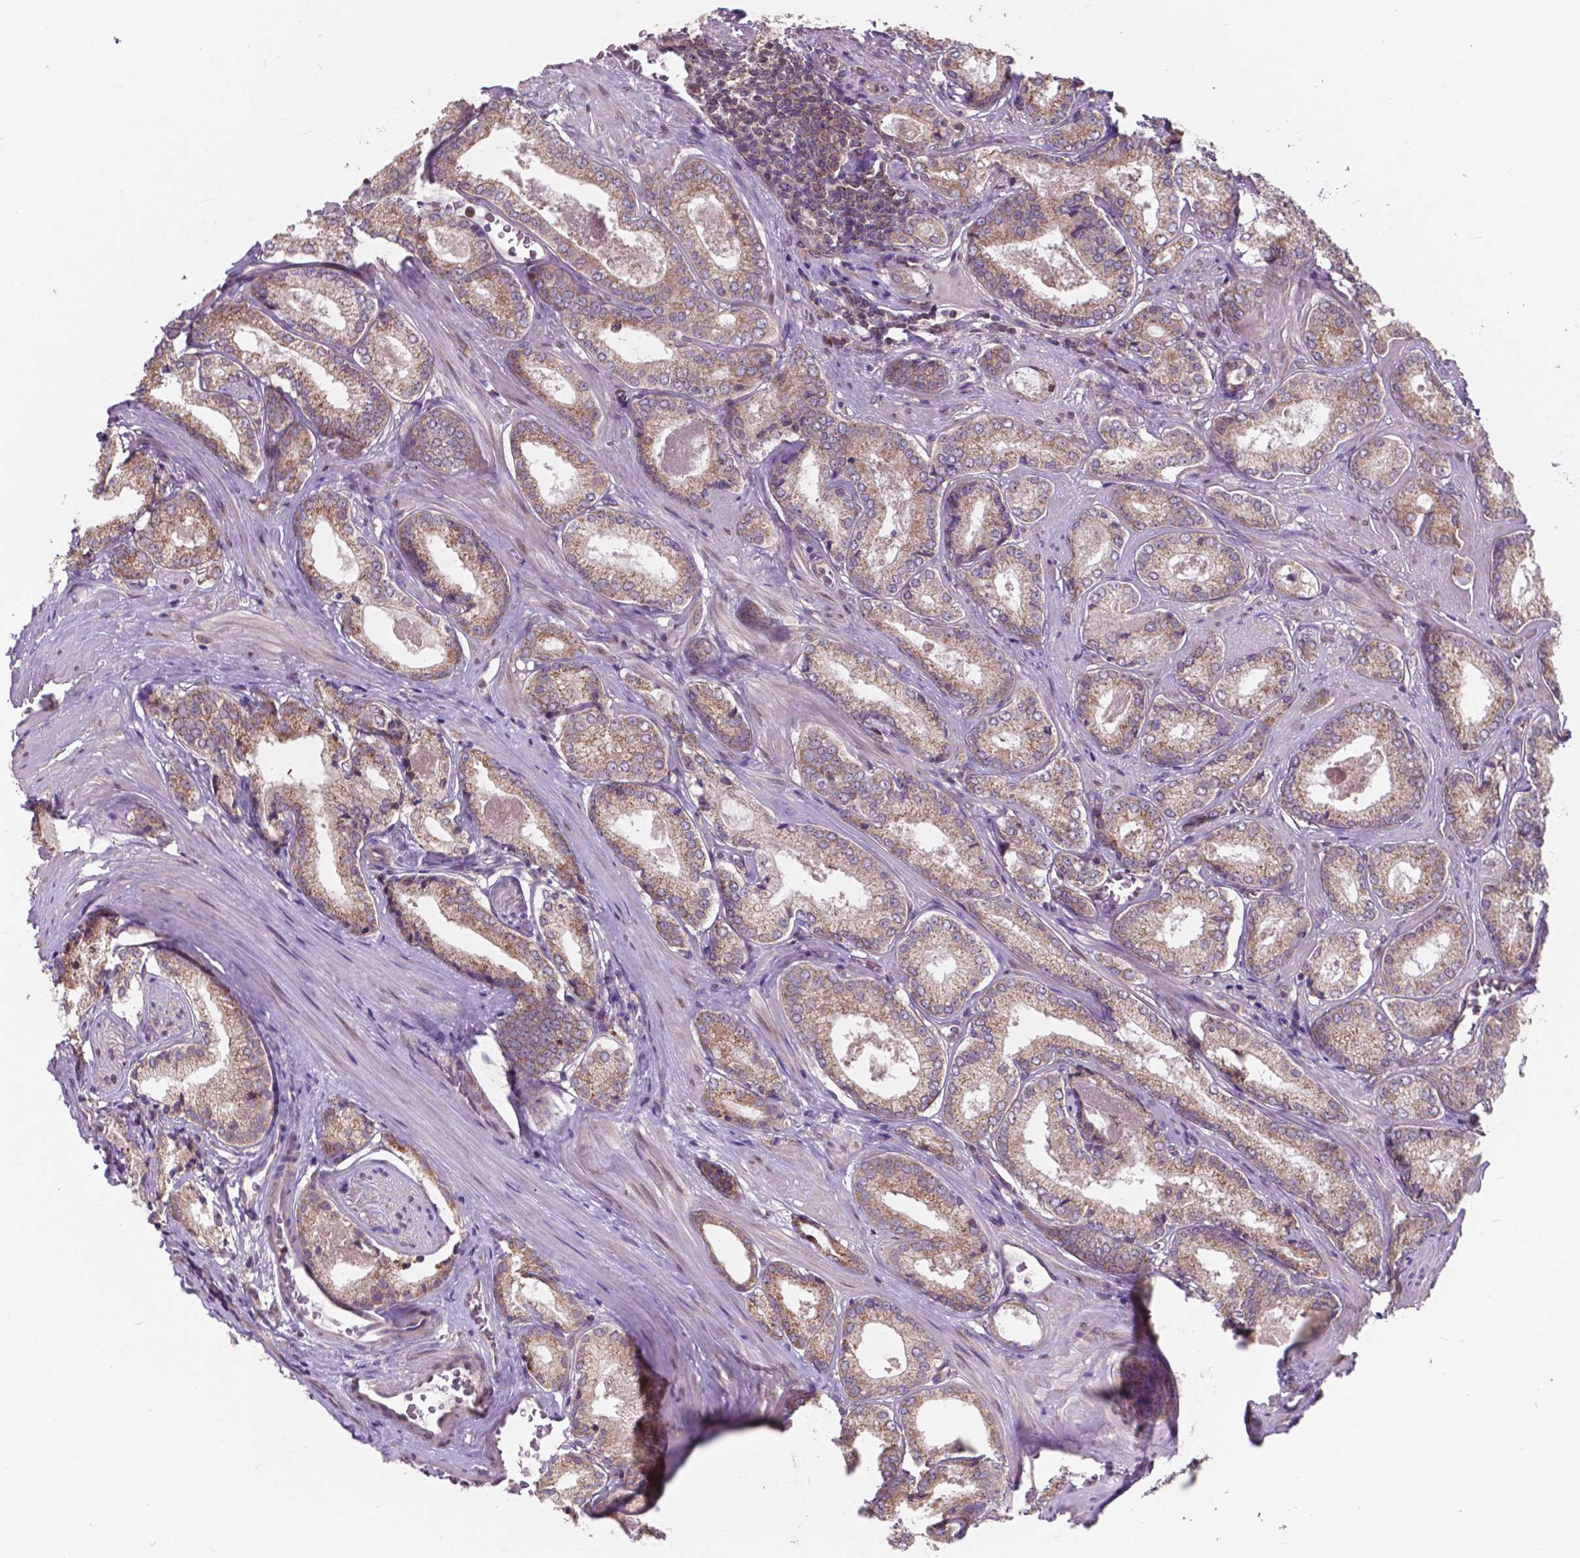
{"staining": {"intensity": "weak", "quantity": "25%-75%", "location": "cytoplasmic/membranous"}, "tissue": "prostate cancer", "cell_type": "Tumor cells", "image_type": "cancer", "snomed": [{"axis": "morphology", "description": "Adenocarcinoma, Low grade"}, {"axis": "topography", "description": "Prostate"}], "caption": "A low amount of weak cytoplasmic/membranous expression is seen in about 25%-75% of tumor cells in prostate cancer (low-grade adenocarcinoma) tissue. Using DAB (3,3'-diaminobenzidine) (brown) and hematoxylin (blue) stains, captured at high magnification using brightfield microscopy.", "gene": "MRPL33", "patient": {"sex": "male", "age": 56}}